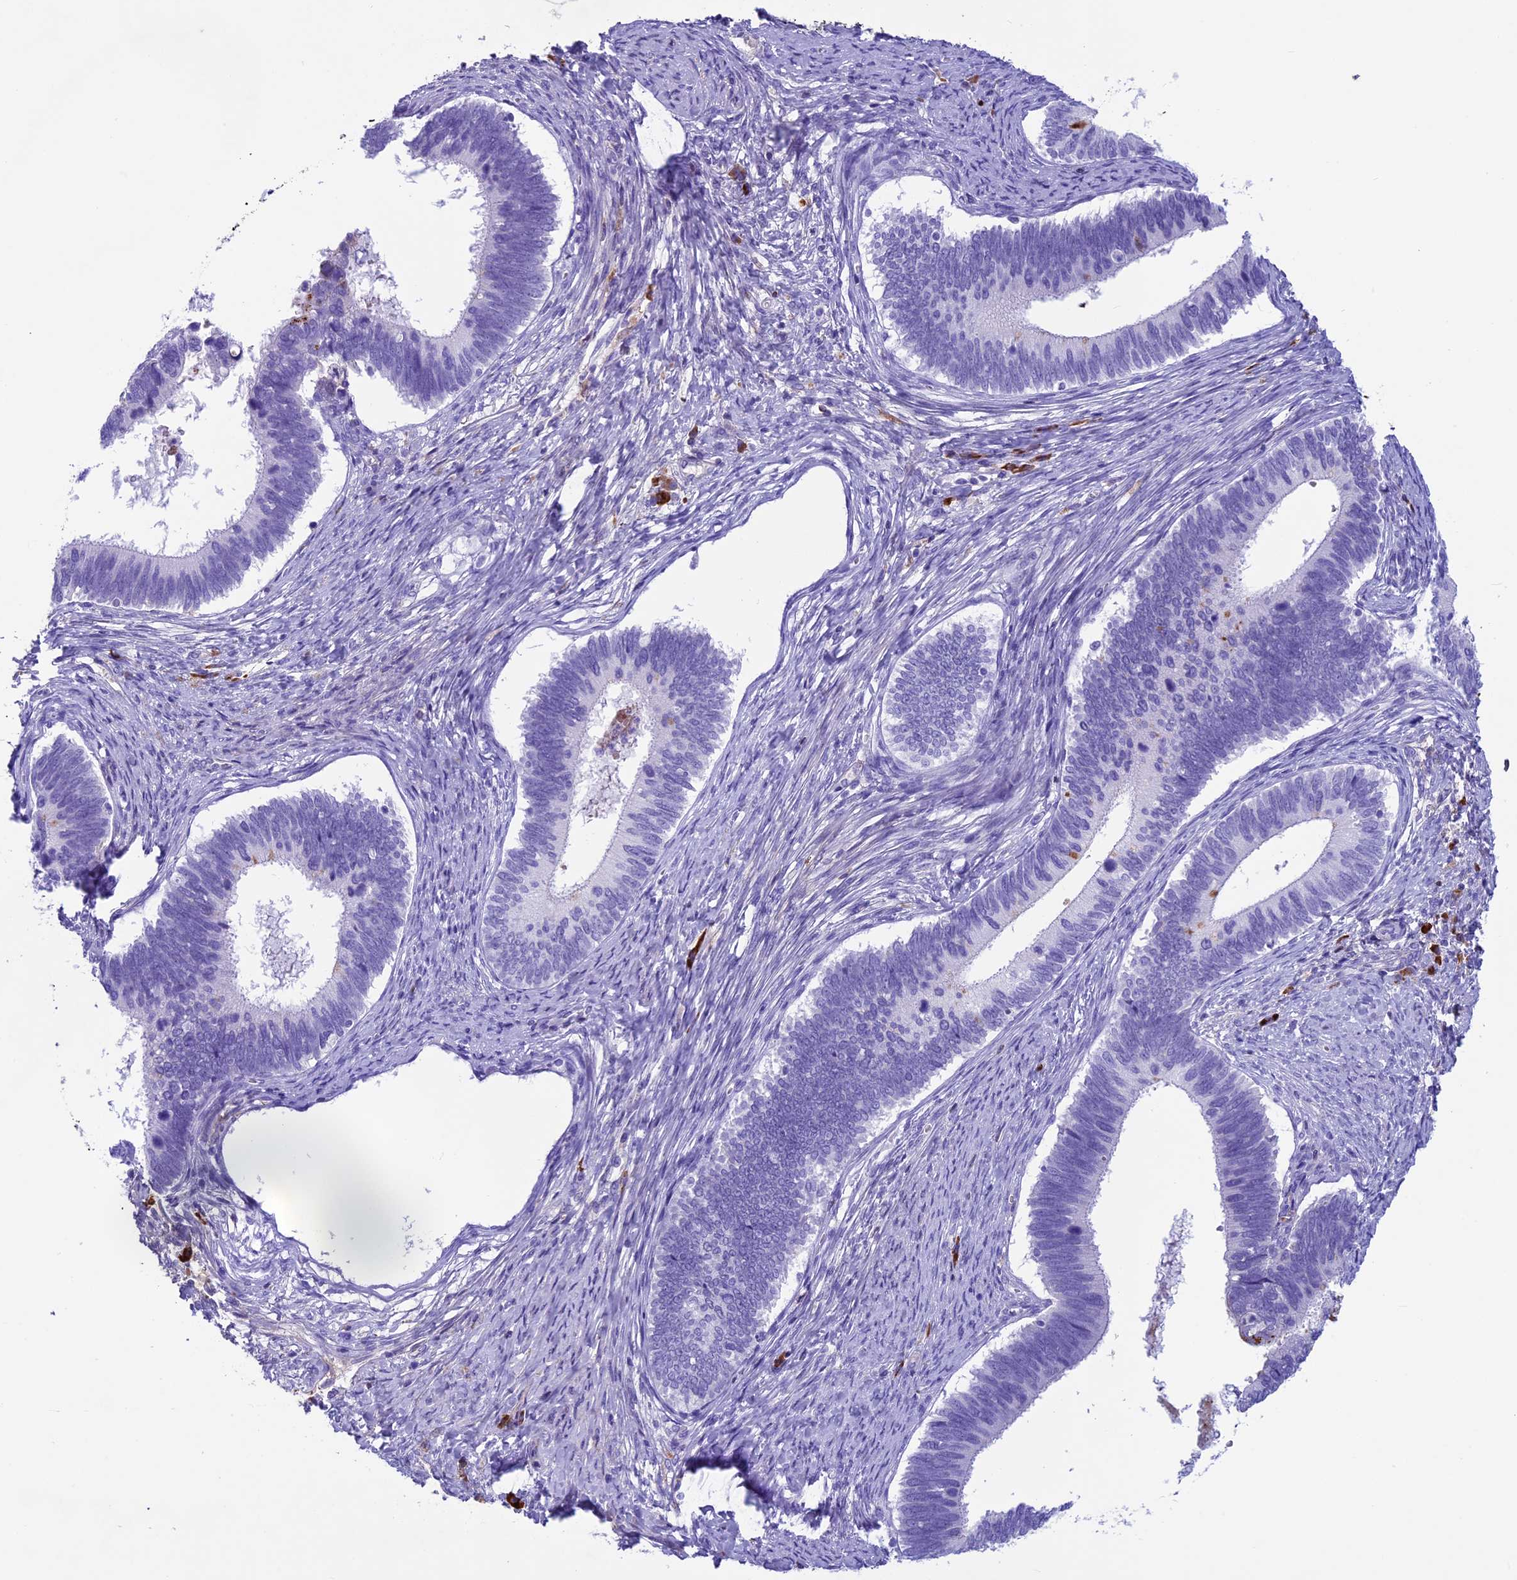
{"staining": {"intensity": "moderate", "quantity": "<25%", "location": "cytoplasmic/membranous"}, "tissue": "cervical cancer", "cell_type": "Tumor cells", "image_type": "cancer", "snomed": [{"axis": "morphology", "description": "Adenocarcinoma, NOS"}, {"axis": "topography", "description": "Cervix"}], "caption": "A low amount of moderate cytoplasmic/membranous staining is appreciated in about <25% of tumor cells in cervical cancer tissue.", "gene": "IGSF6", "patient": {"sex": "female", "age": 42}}